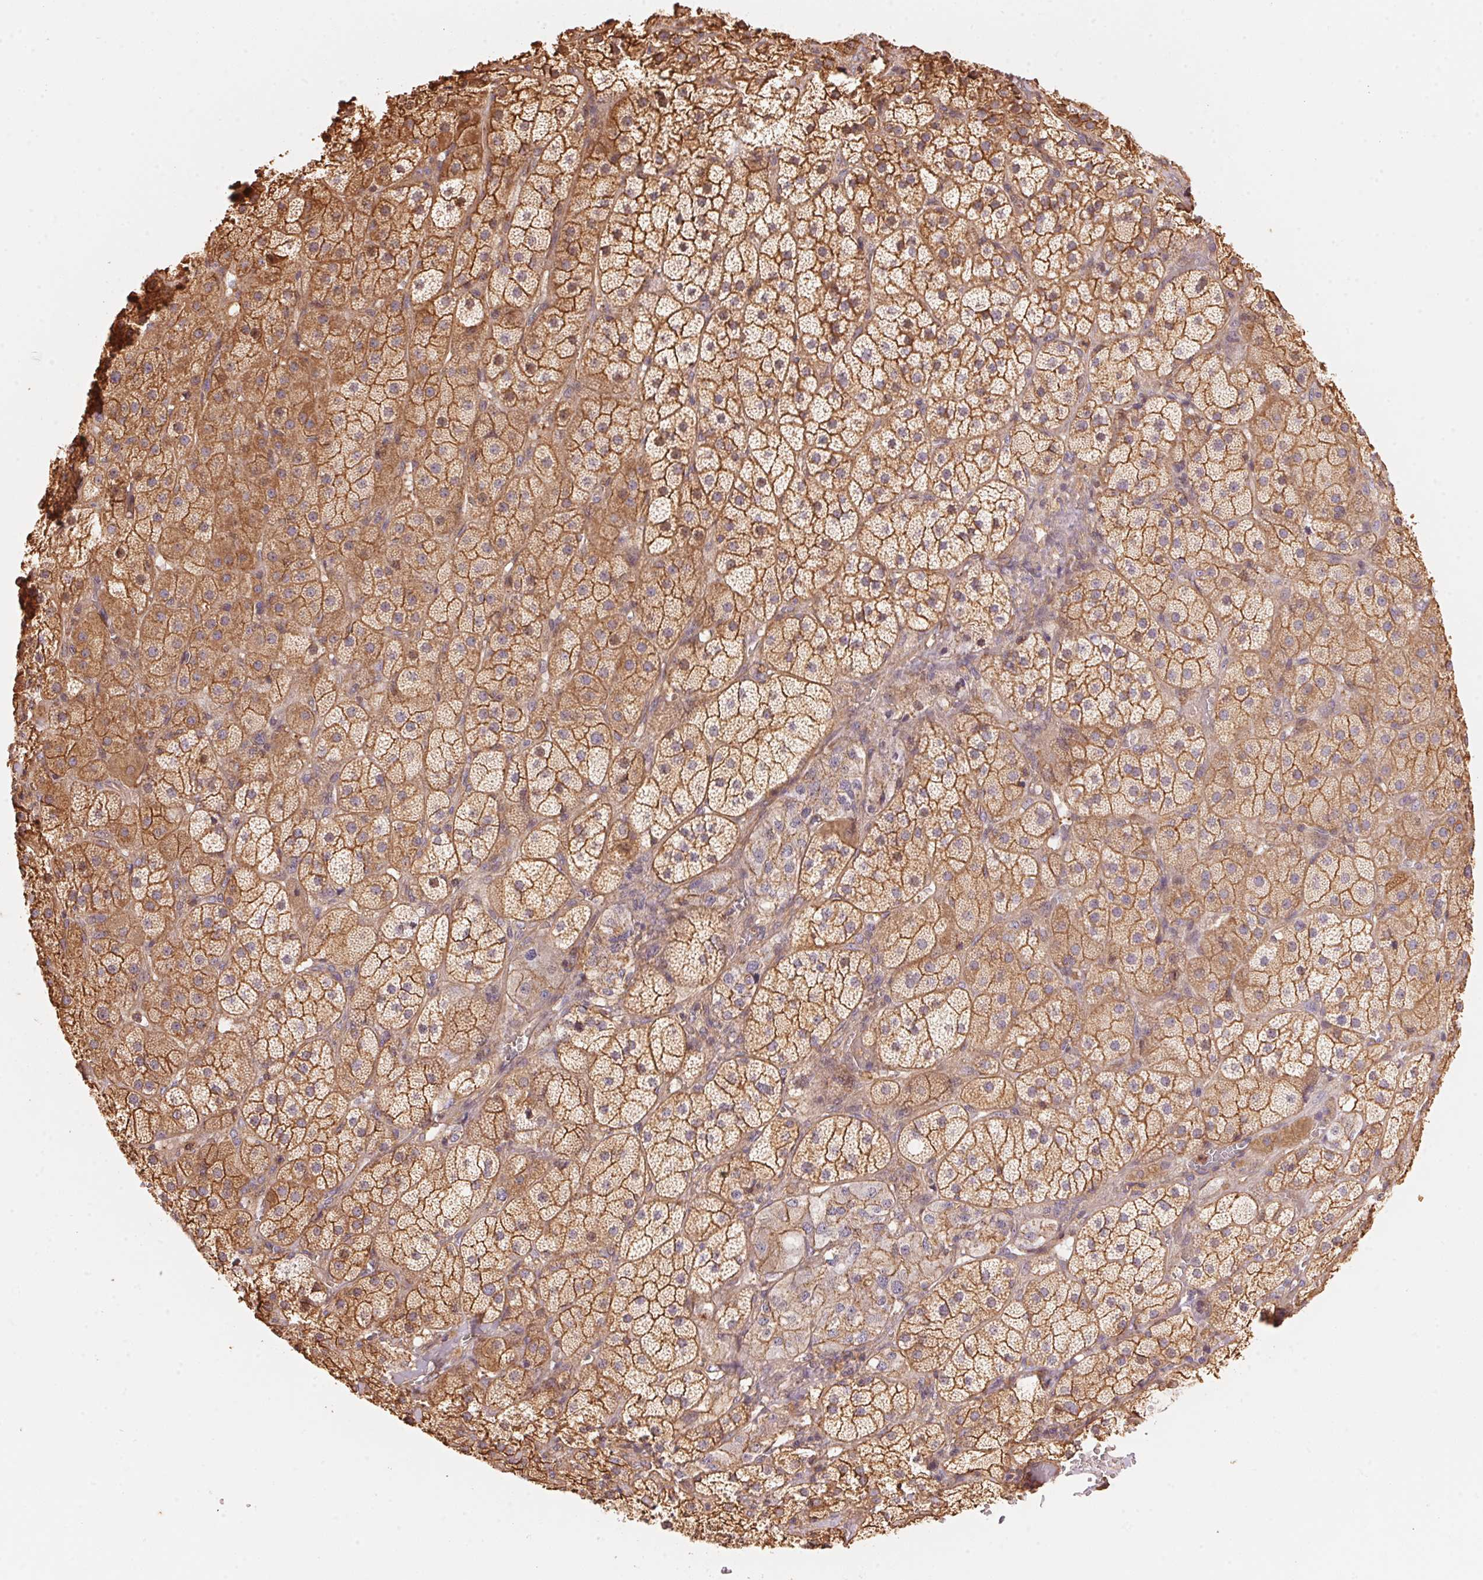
{"staining": {"intensity": "moderate", "quantity": ">75%", "location": "cytoplasmic/membranous"}, "tissue": "adrenal gland", "cell_type": "Glandular cells", "image_type": "normal", "snomed": [{"axis": "morphology", "description": "Normal tissue, NOS"}, {"axis": "topography", "description": "Adrenal gland"}], "caption": "This image reveals normal adrenal gland stained with immunohistochemistry to label a protein in brown. The cytoplasmic/membranous of glandular cells show moderate positivity for the protein. Nuclei are counter-stained blue.", "gene": "FRAS1", "patient": {"sex": "male", "age": 57}}